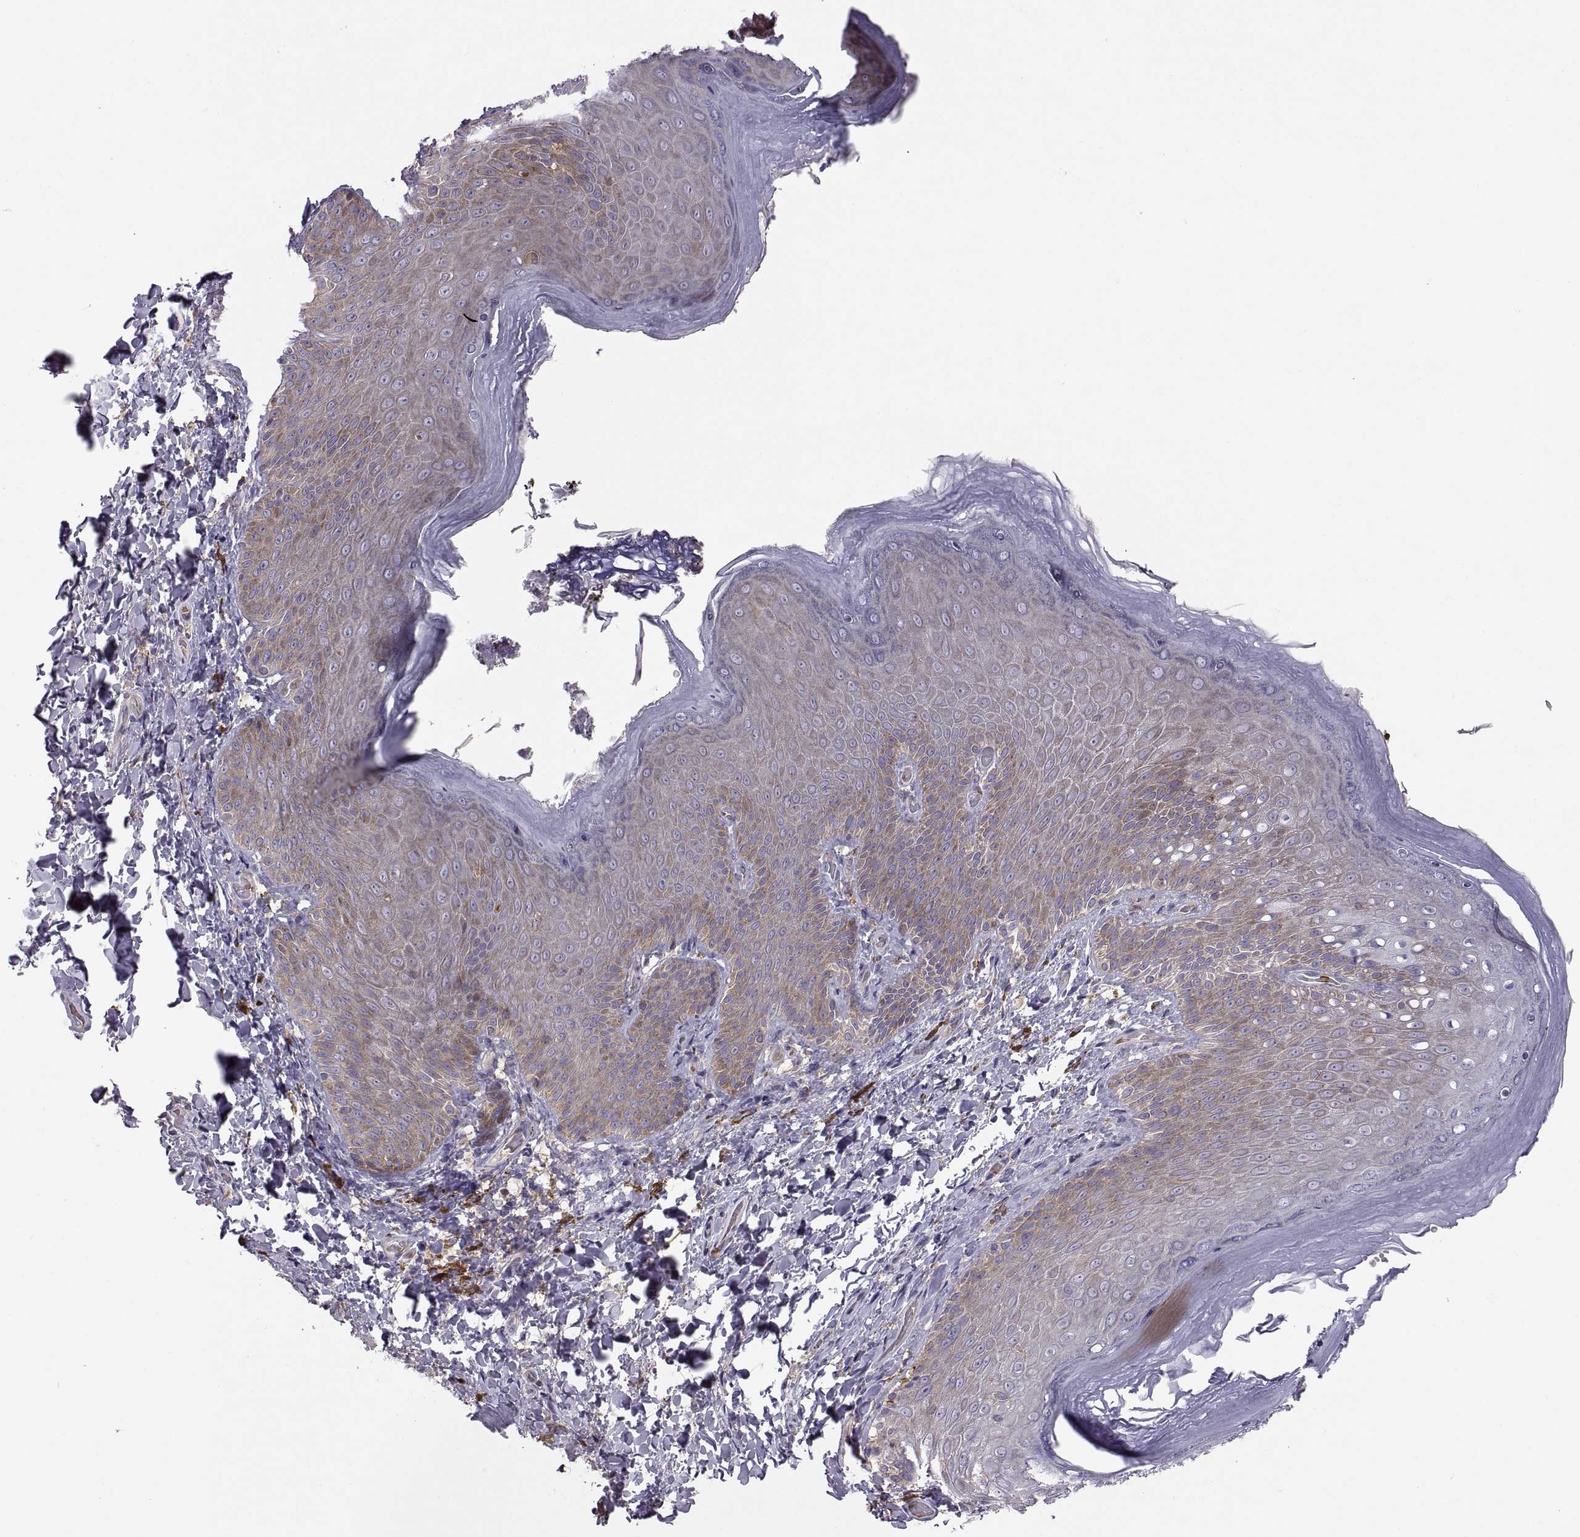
{"staining": {"intensity": "weak", "quantity": "25%-75%", "location": "cytoplasmic/membranous"}, "tissue": "skin", "cell_type": "Epidermal cells", "image_type": "normal", "snomed": [{"axis": "morphology", "description": "Normal tissue, NOS"}, {"axis": "topography", "description": "Anal"}], "caption": "This micrograph demonstrates immunohistochemistry (IHC) staining of normal skin, with low weak cytoplasmic/membranous expression in about 25%-75% of epidermal cells.", "gene": "SPATA32", "patient": {"sex": "male", "age": 53}}